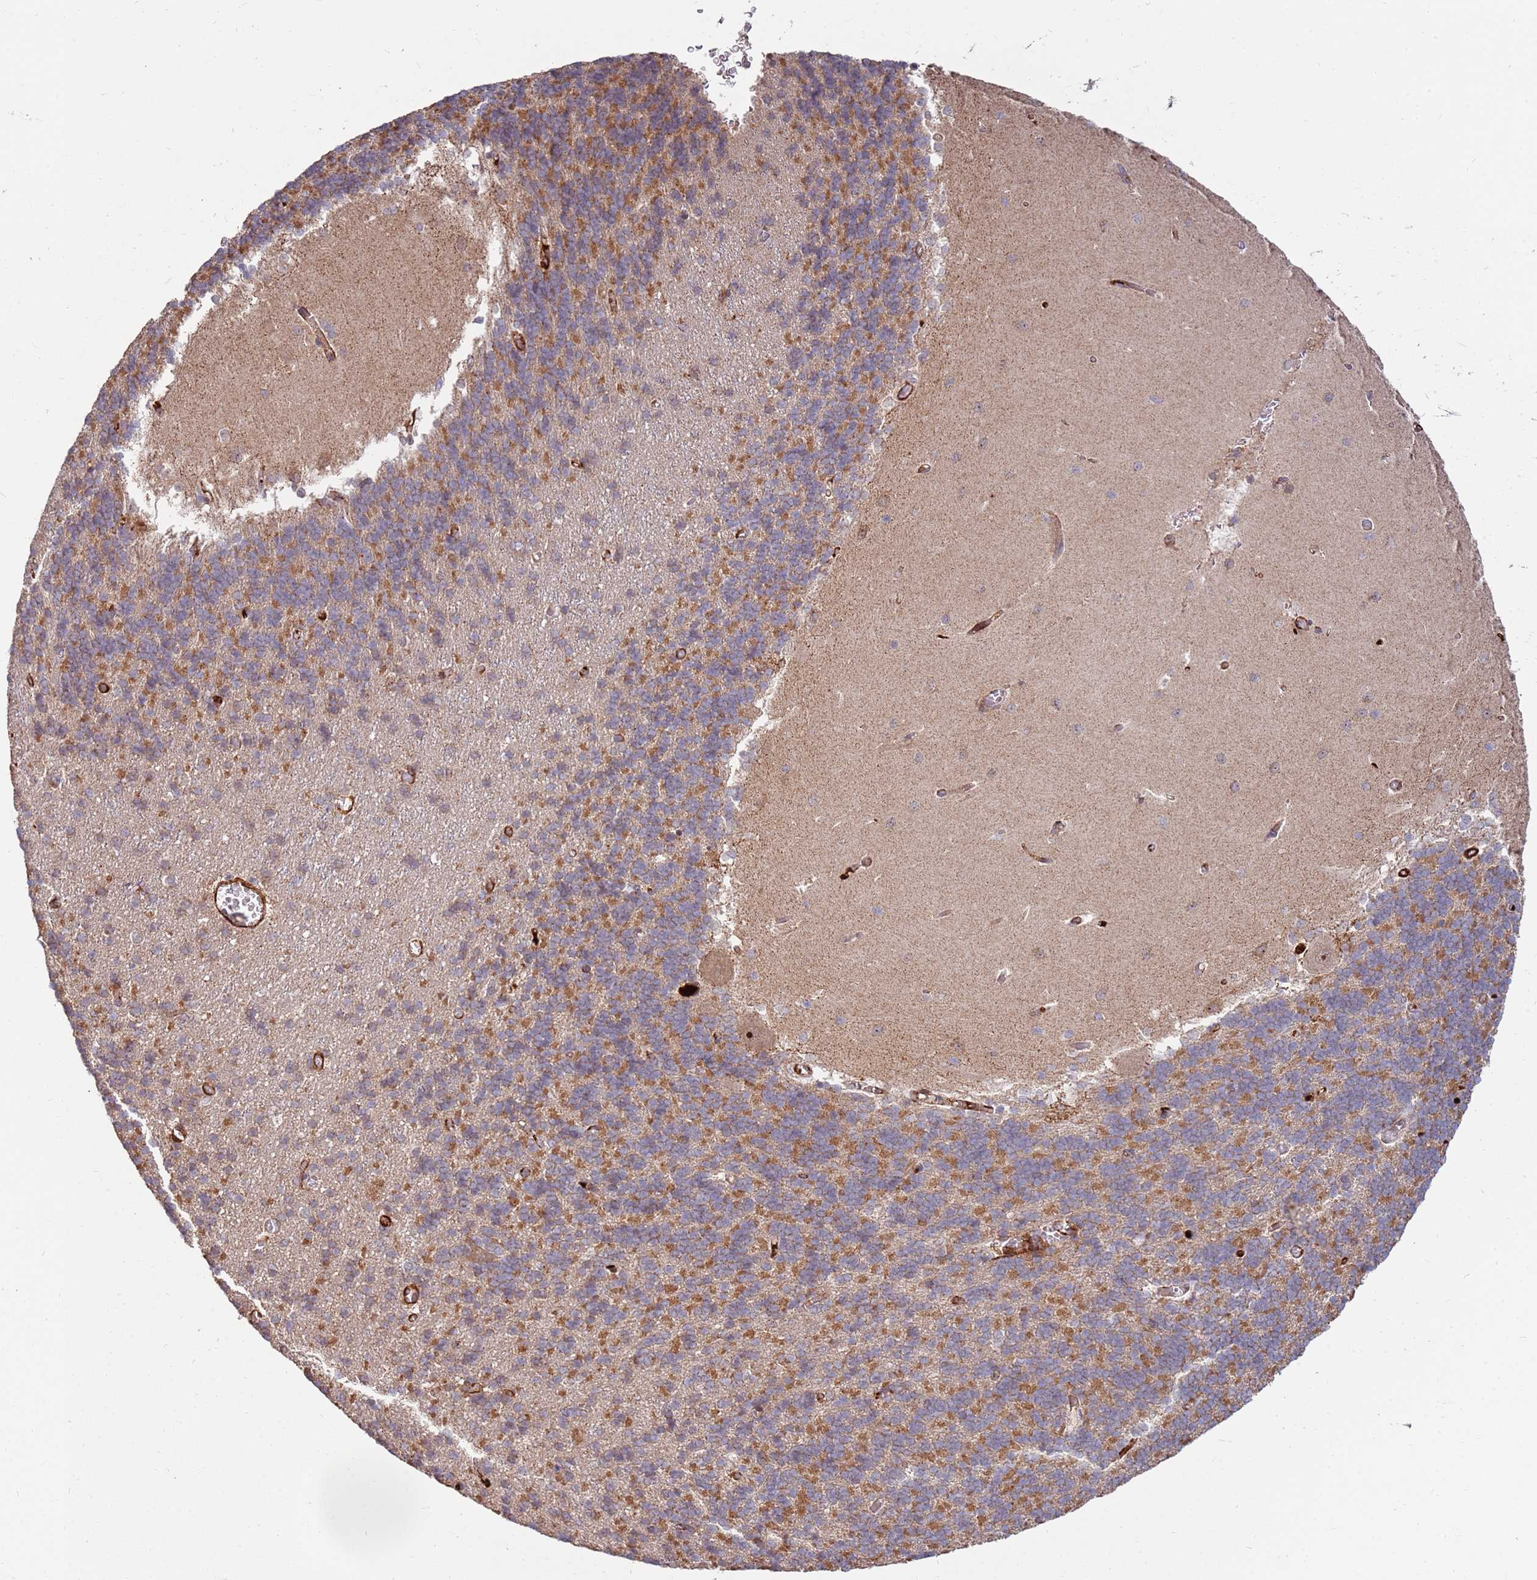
{"staining": {"intensity": "moderate", "quantity": "25%-75%", "location": "cytoplasmic/membranous"}, "tissue": "cerebellum", "cell_type": "Cells in granular layer", "image_type": "normal", "snomed": [{"axis": "morphology", "description": "Normal tissue, NOS"}, {"axis": "topography", "description": "Cerebellum"}], "caption": "Cerebellum stained with a brown dye reveals moderate cytoplasmic/membranous positive staining in approximately 25%-75% of cells in granular layer.", "gene": "KIF25", "patient": {"sex": "male", "age": 37}}